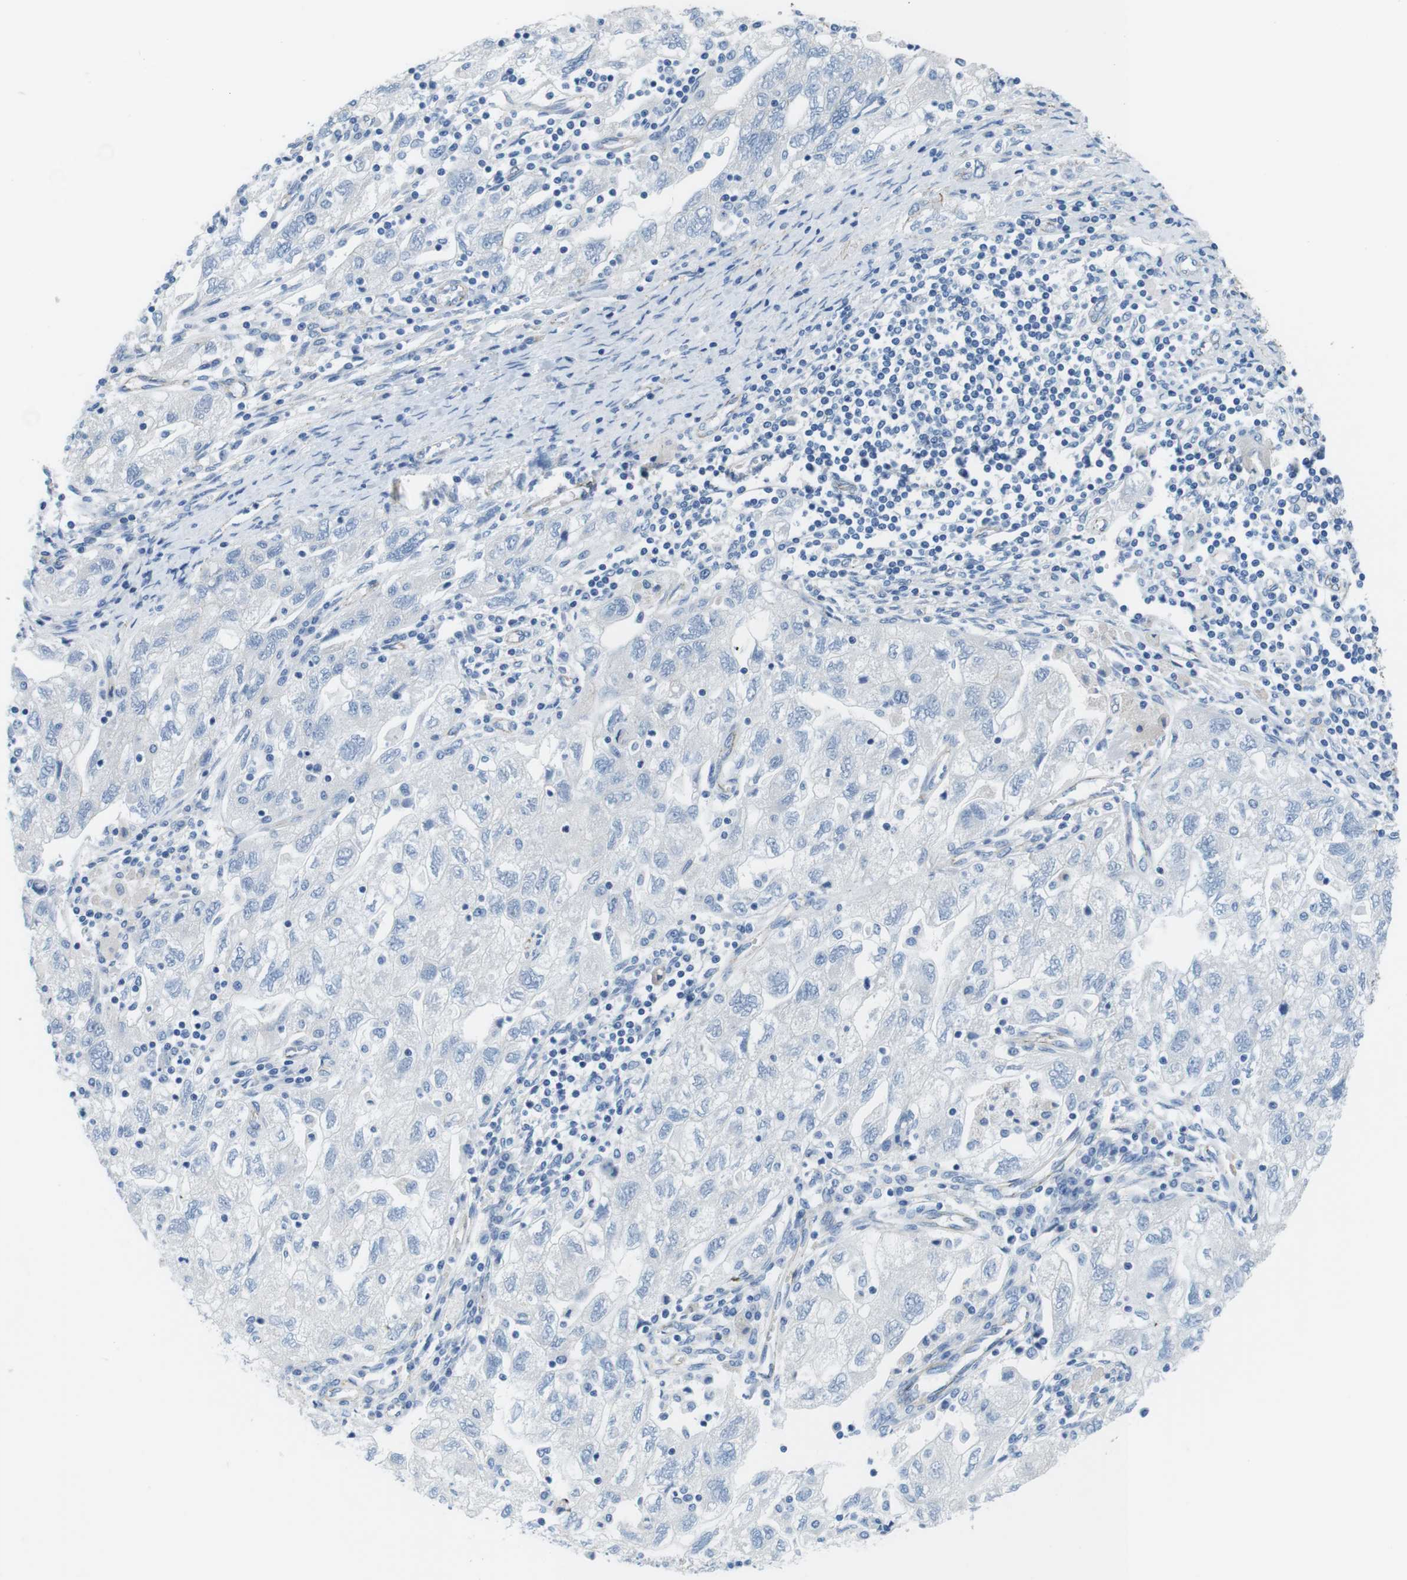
{"staining": {"intensity": "negative", "quantity": "none", "location": "none"}, "tissue": "ovarian cancer", "cell_type": "Tumor cells", "image_type": "cancer", "snomed": [{"axis": "morphology", "description": "Carcinoma, NOS"}, {"axis": "morphology", "description": "Cystadenocarcinoma, serous, NOS"}, {"axis": "topography", "description": "Ovary"}], "caption": "A micrograph of human serous cystadenocarcinoma (ovarian) is negative for staining in tumor cells.", "gene": "SLC6A6", "patient": {"sex": "female", "age": 69}}